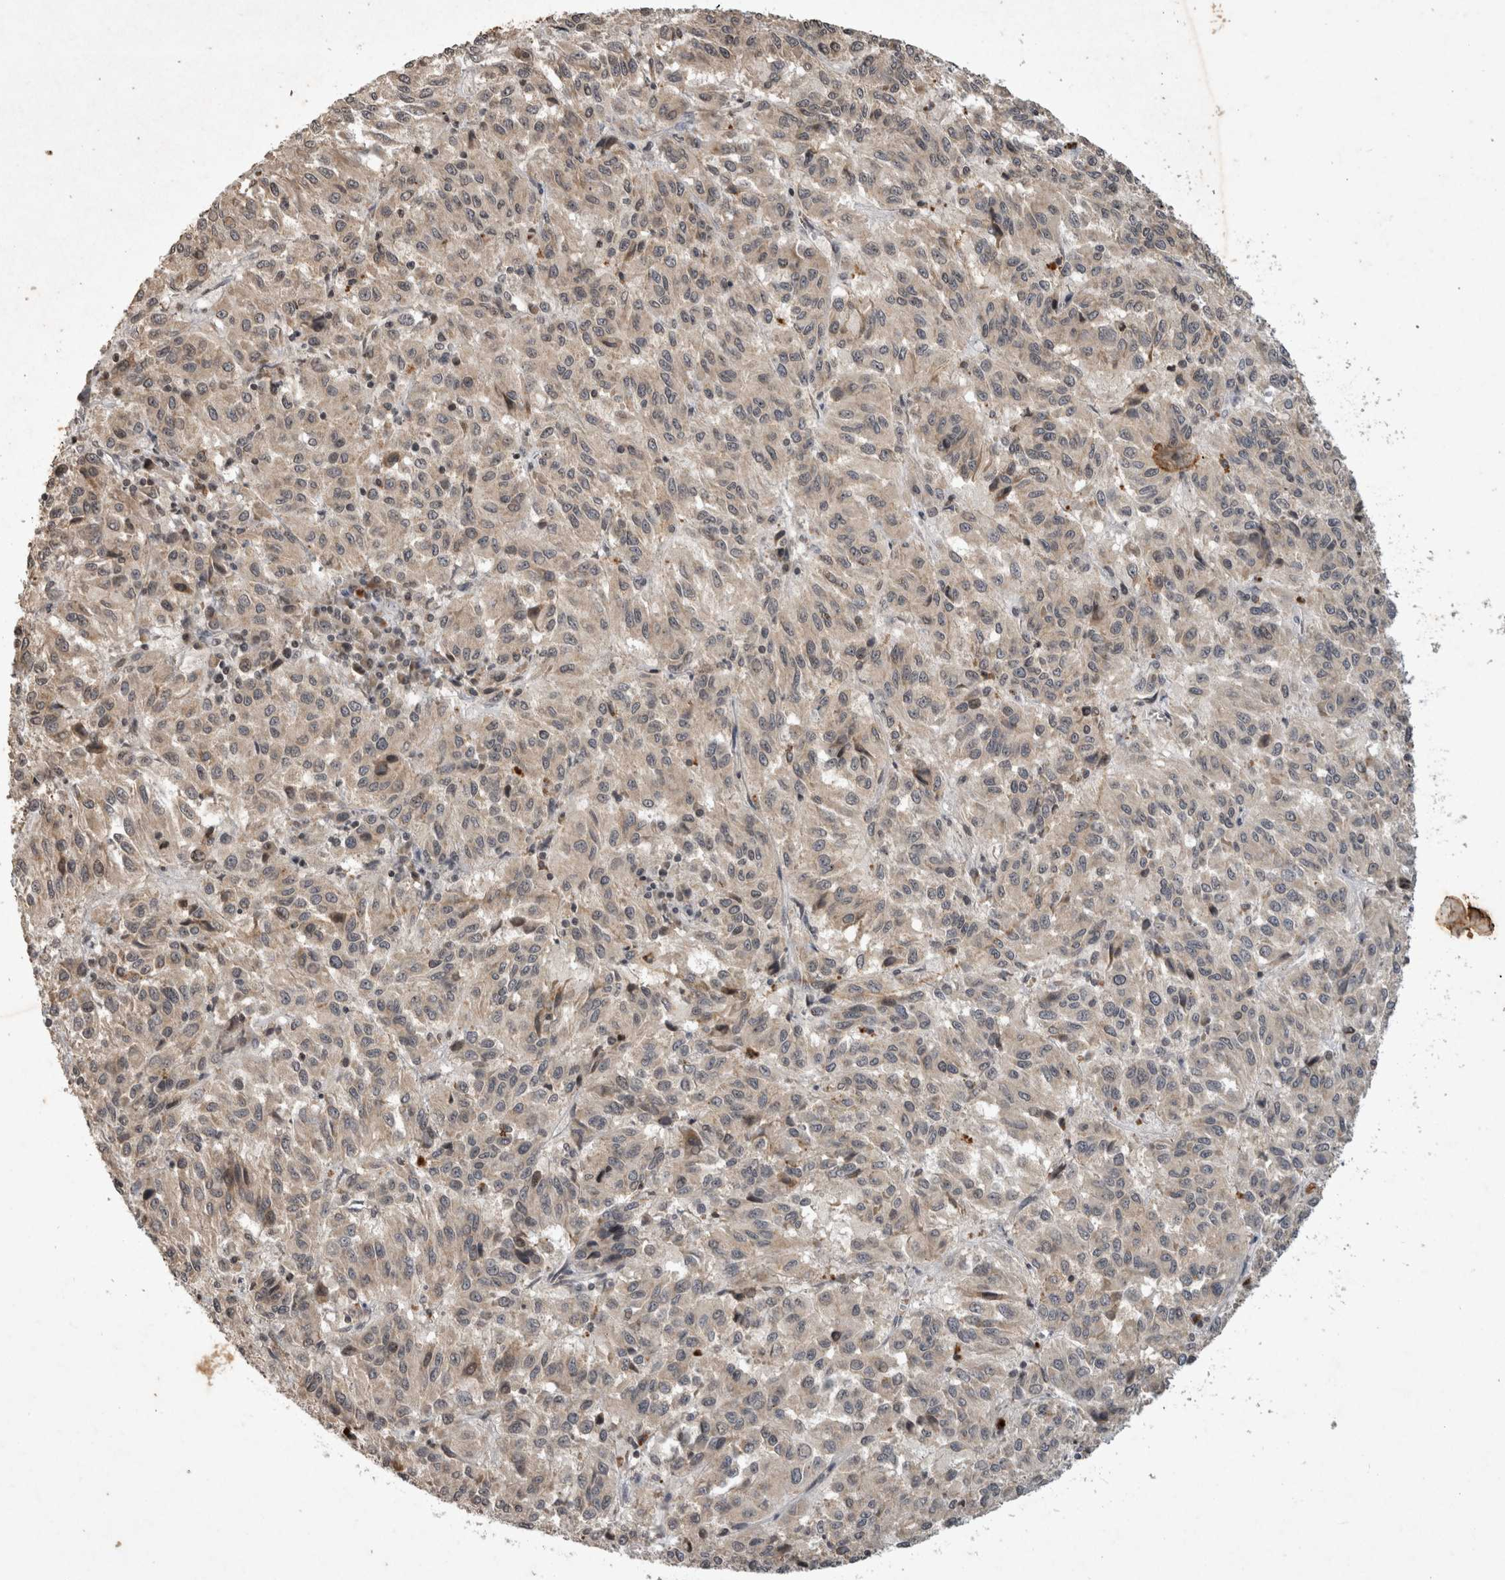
{"staining": {"intensity": "negative", "quantity": "none", "location": "none"}, "tissue": "melanoma", "cell_type": "Tumor cells", "image_type": "cancer", "snomed": [{"axis": "morphology", "description": "Malignant melanoma, Metastatic site"}, {"axis": "topography", "description": "Lung"}], "caption": "Tumor cells are negative for protein expression in human melanoma. (DAB (3,3'-diaminobenzidine) IHC, high magnification).", "gene": "HRK", "patient": {"sex": "male", "age": 64}}